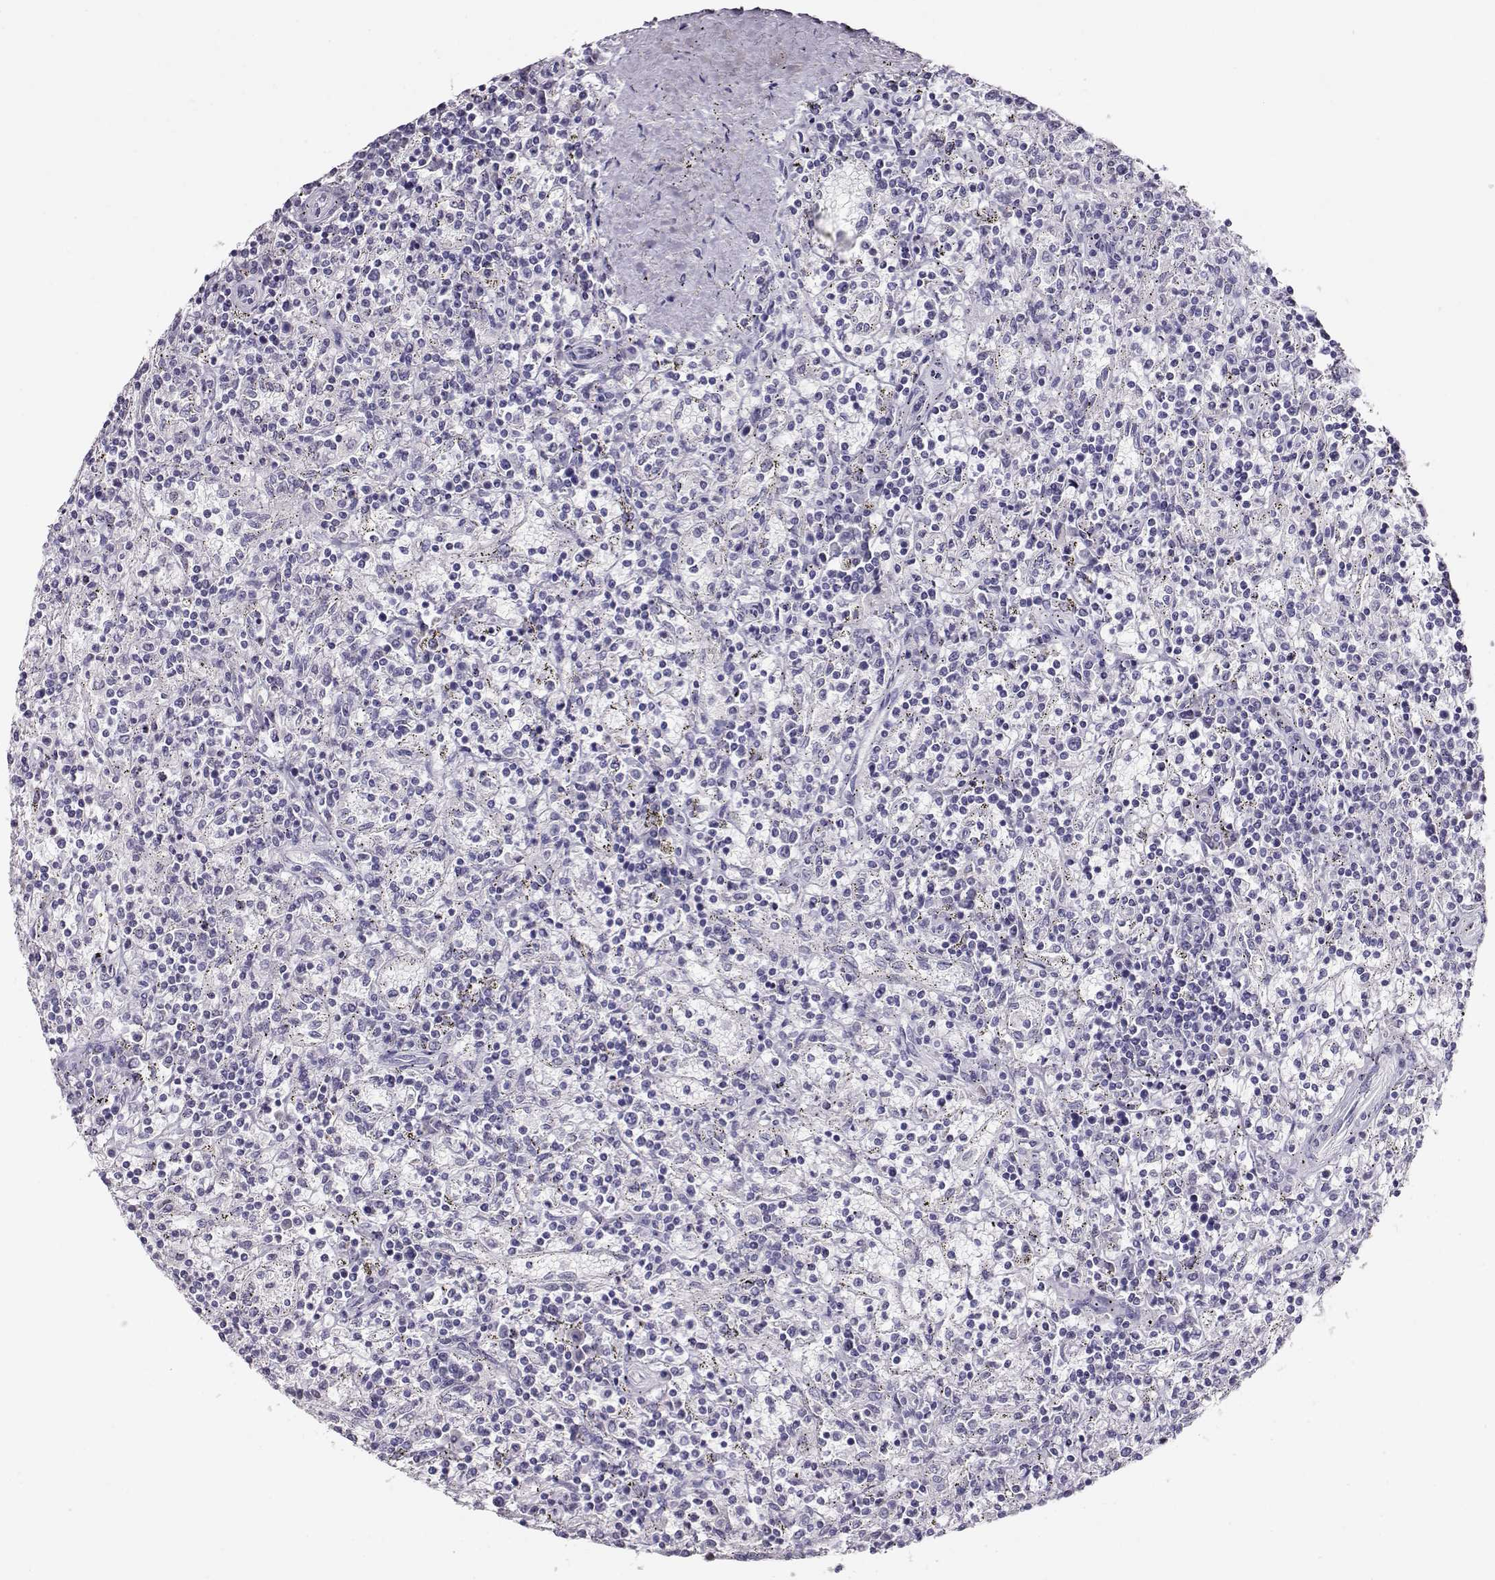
{"staining": {"intensity": "negative", "quantity": "none", "location": "none"}, "tissue": "lymphoma", "cell_type": "Tumor cells", "image_type": "cancer", "snomed": [{"axis": "morphology", "description": "Malignant lymphoma, non-Hodgkin's type, Low grade"}, {"axis": "topography", "description": "Spleen"}], "caption": "Malignant lymphoma, non-Hodgkin's type (low-grade) stained for a protein using IHC demonstrates no staining tumor cells.", "gene": "RBM44", "patient": {"sex": "male", "age": 62}}